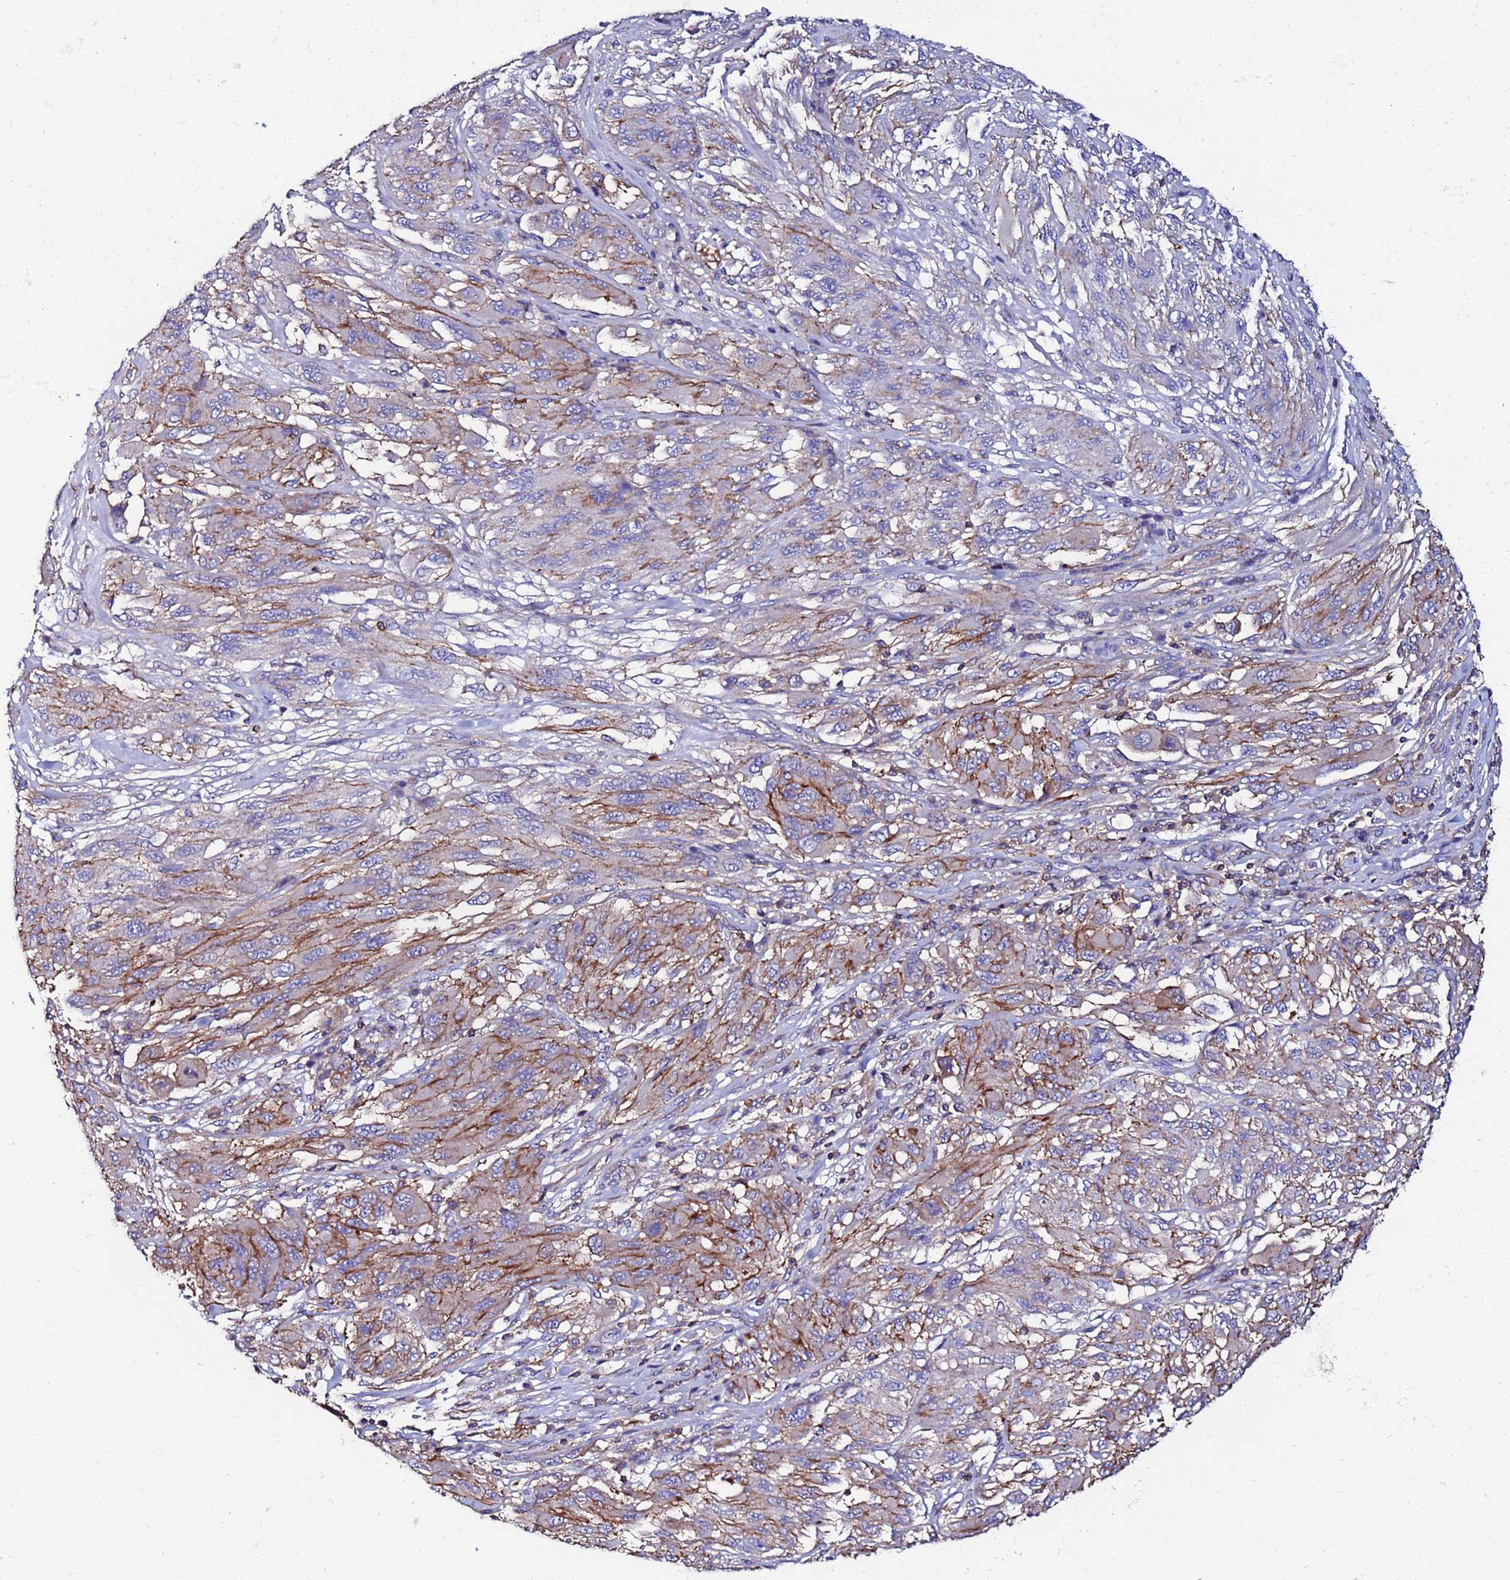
{"staining": {"intensity": "moderate", "quantity": "25%-75%", "location": "cytoplasmic/membranous"}, "tissue": "melanoma", "cell_type": "Tumor cells", "image_type": "cancer", "snomed": [{"axis": "morphology", "description": "Malignant melanoma, NOS"}, {"axis": "topography", "description": "Skin"}], "caption": "Melanoma was stained to show a protein in brown. There is medium levels of moderate cytoplasmic/membranous staining in about 25%-75% of tumor cells.", "gene": "POTEE", "patient": {"sex": "female", "age": 91}}